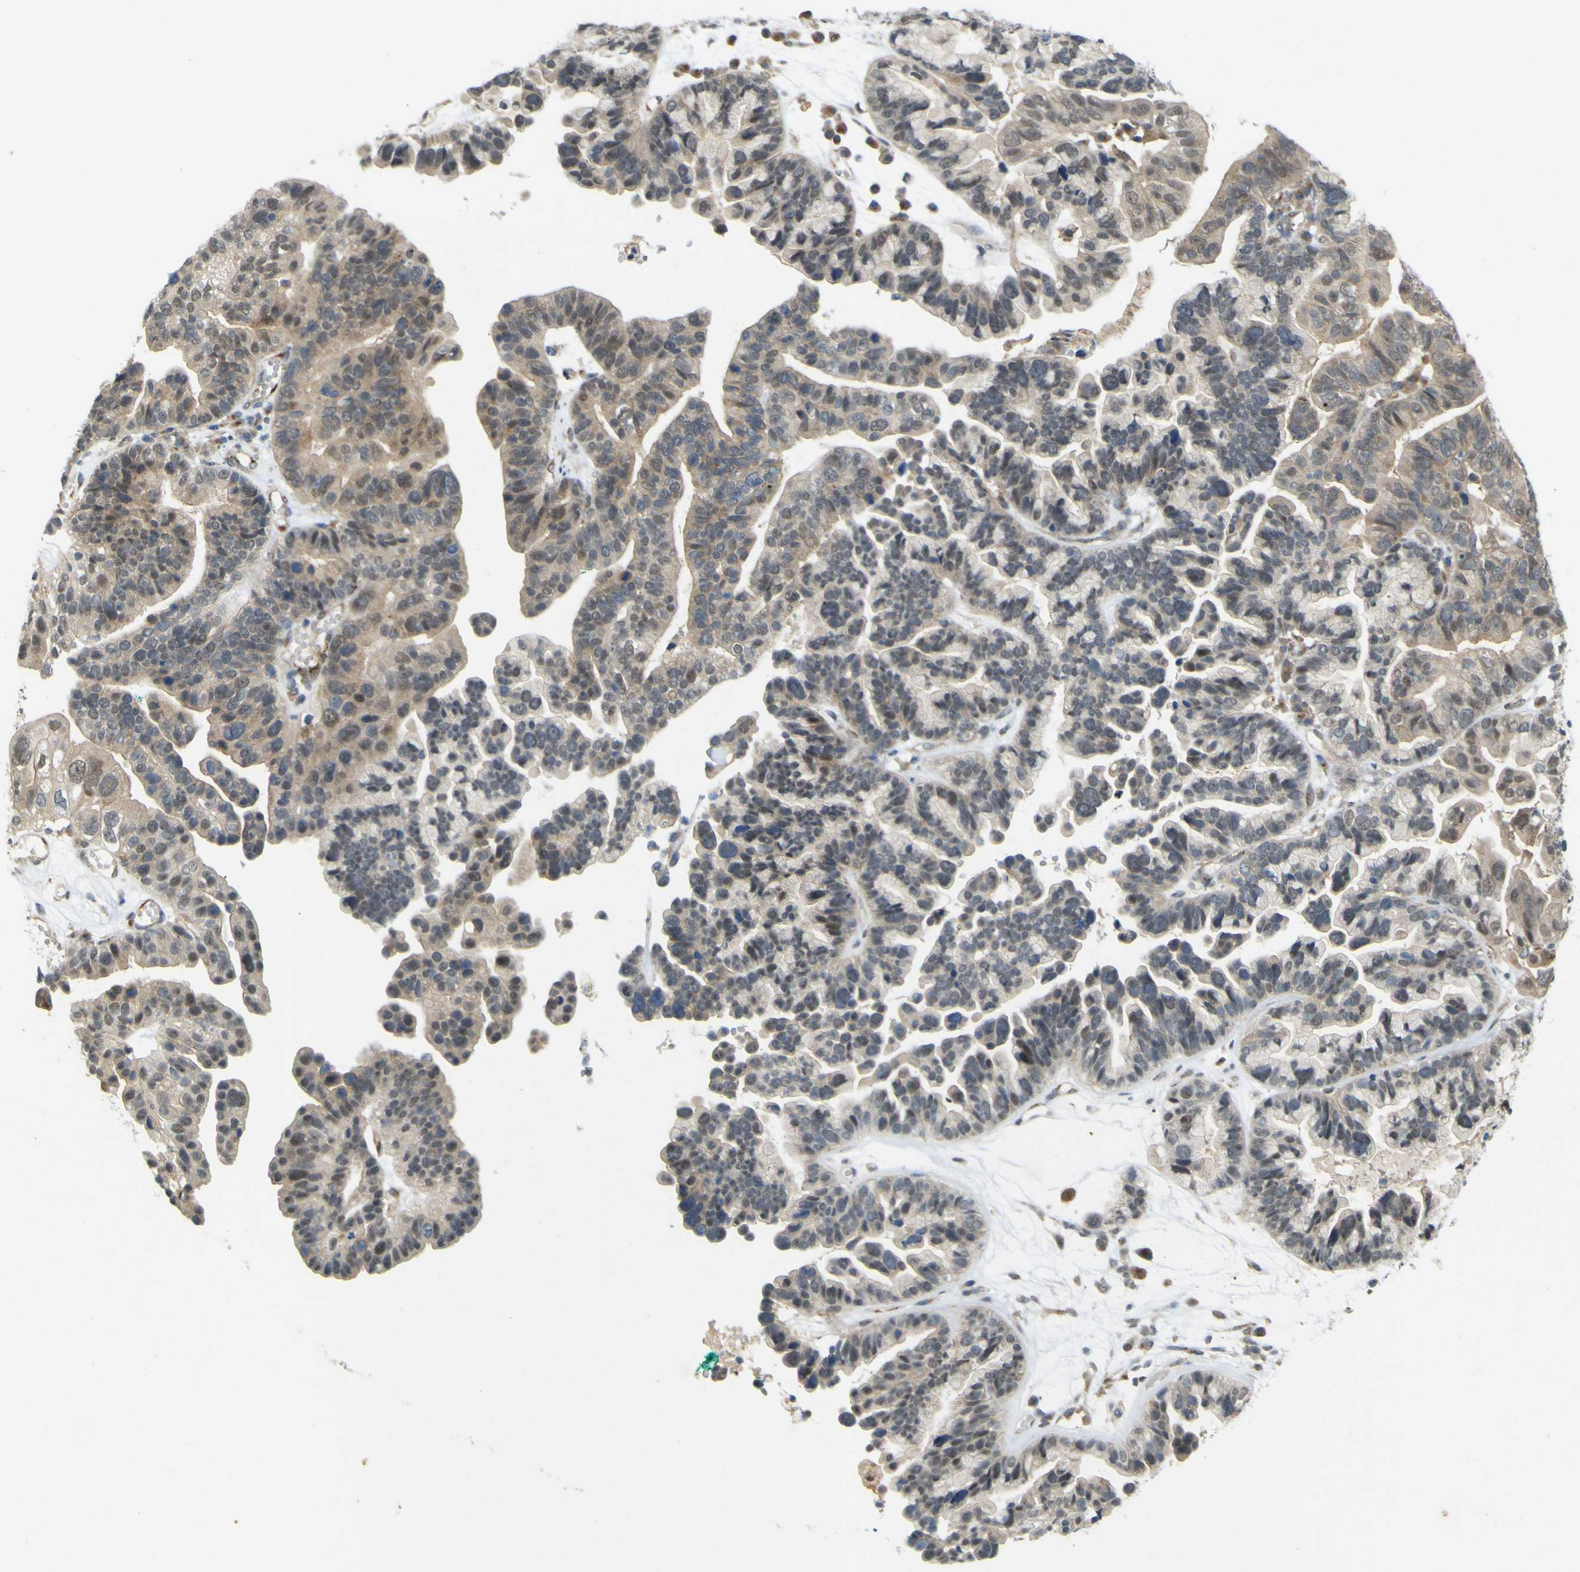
{"staining": {"intensity": "weak", "quantity": ">75%", "location": "cytoplasmic/membranous"}, "tissue": "ovarian cancer", "cell_type": "Tumor cells", "image_type": "cancer", "snomed": [{"axis": "morphology", "description": "Cystadenocarcinoma, serous, NOS"}, {"axis": "topography", "description": "Ovary"}], "caption": "Immunohistochemical staining of ovarian serous cystadenocarcinoma exhibits low levels of weak cytoplasmic/membranous protein expression in approximately >75% of tumor cells.", "gene": "IGF2R", "patient": {"sex": "female", "age": 56}}